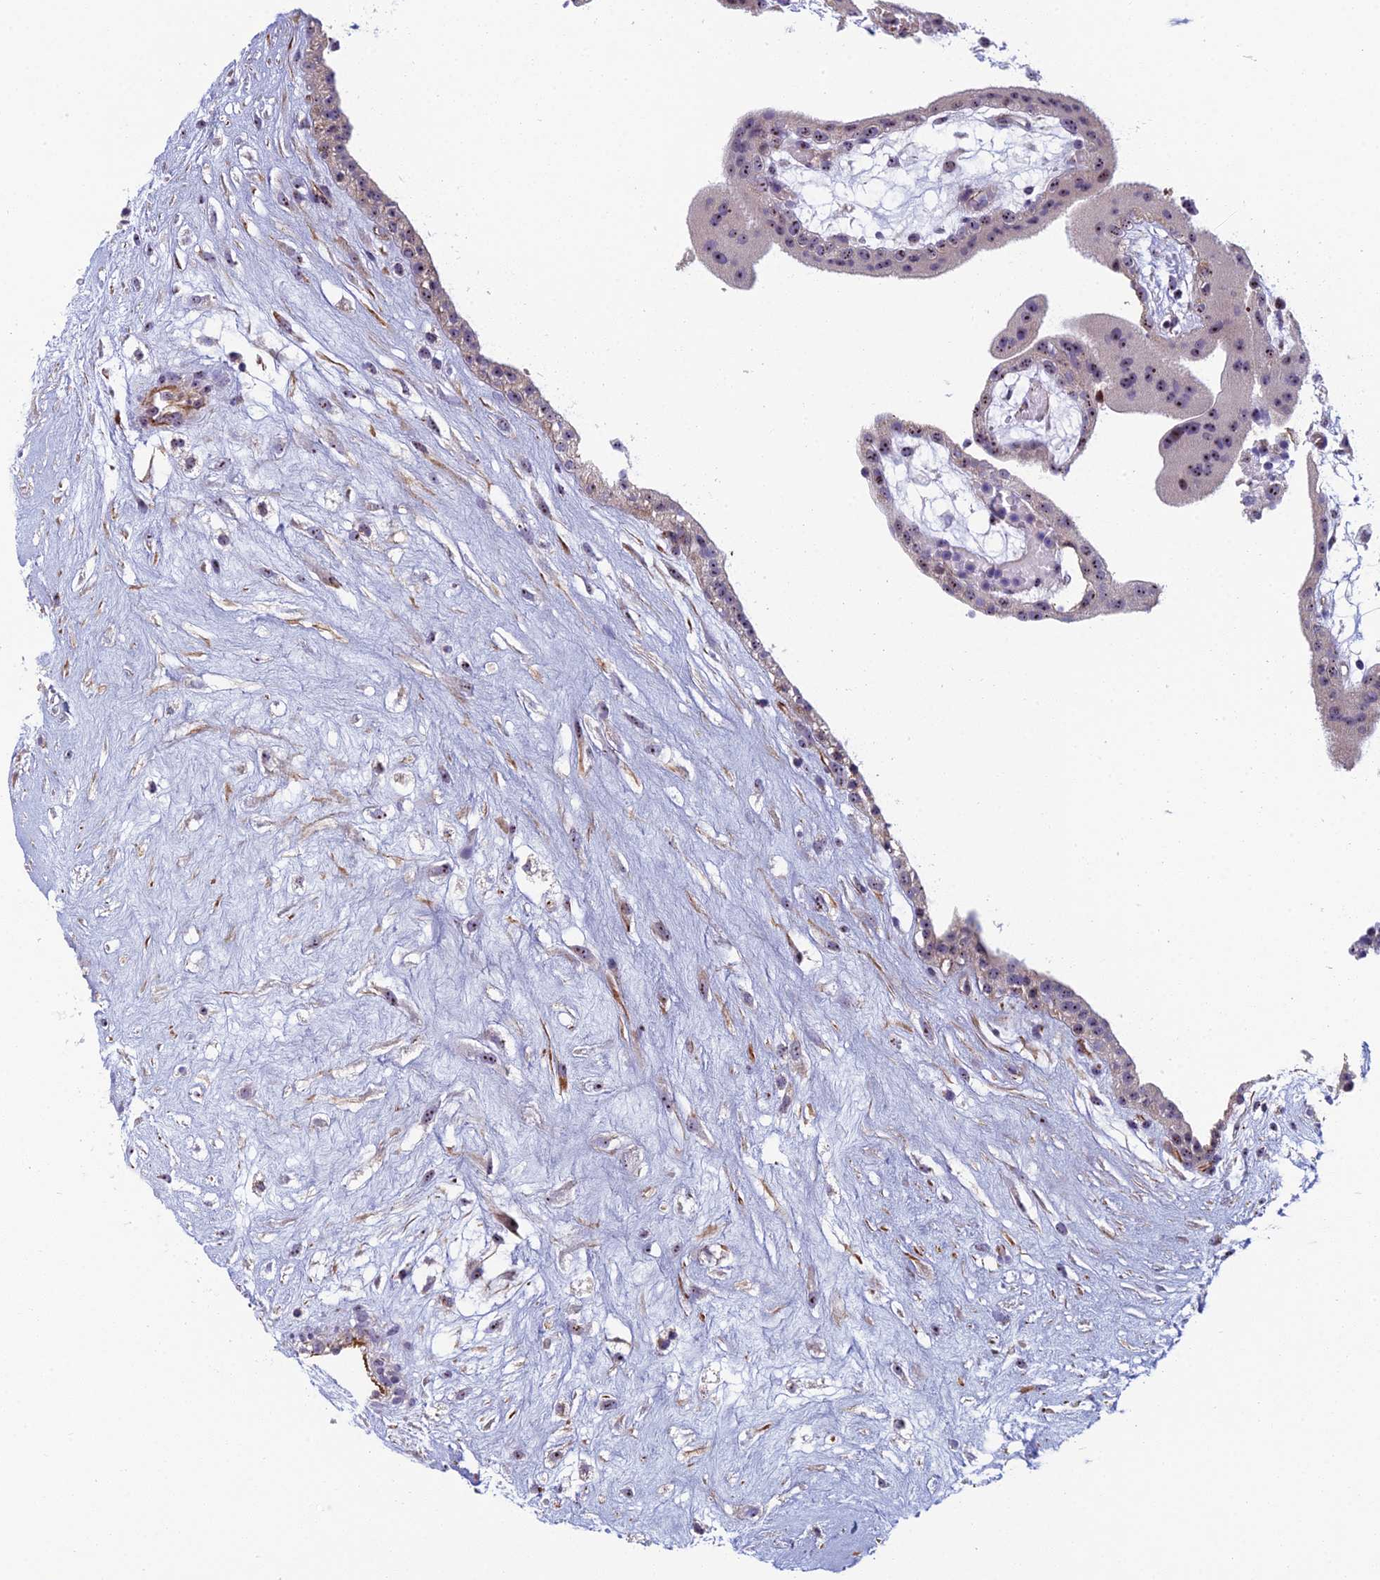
{"staining": {"intensity": "moderate", "quantity": ">75%", "location": "cytoplasmic/membranous,nuclear"}, "tissue": "placenta", "cell_type": "Decidual cells", "image_type": "normal", "snomed": [{"axis": "morphology", "description": "Normal tissue, NOS"}, {"axis": "topography", "description": "Placenta"}], "caption": "Protein staining by immunohistochemistry displays moderate cytoplasmic/membranous,nuclear expression in about >75% of decidual cells in normal placenta. The staining was performed using DAB, with brown indicating positive protein expression. Nuclei are stained blue with hematoxylin.", "gene": "NOC2L", "patient": {"sex": "female", "age": 18}}